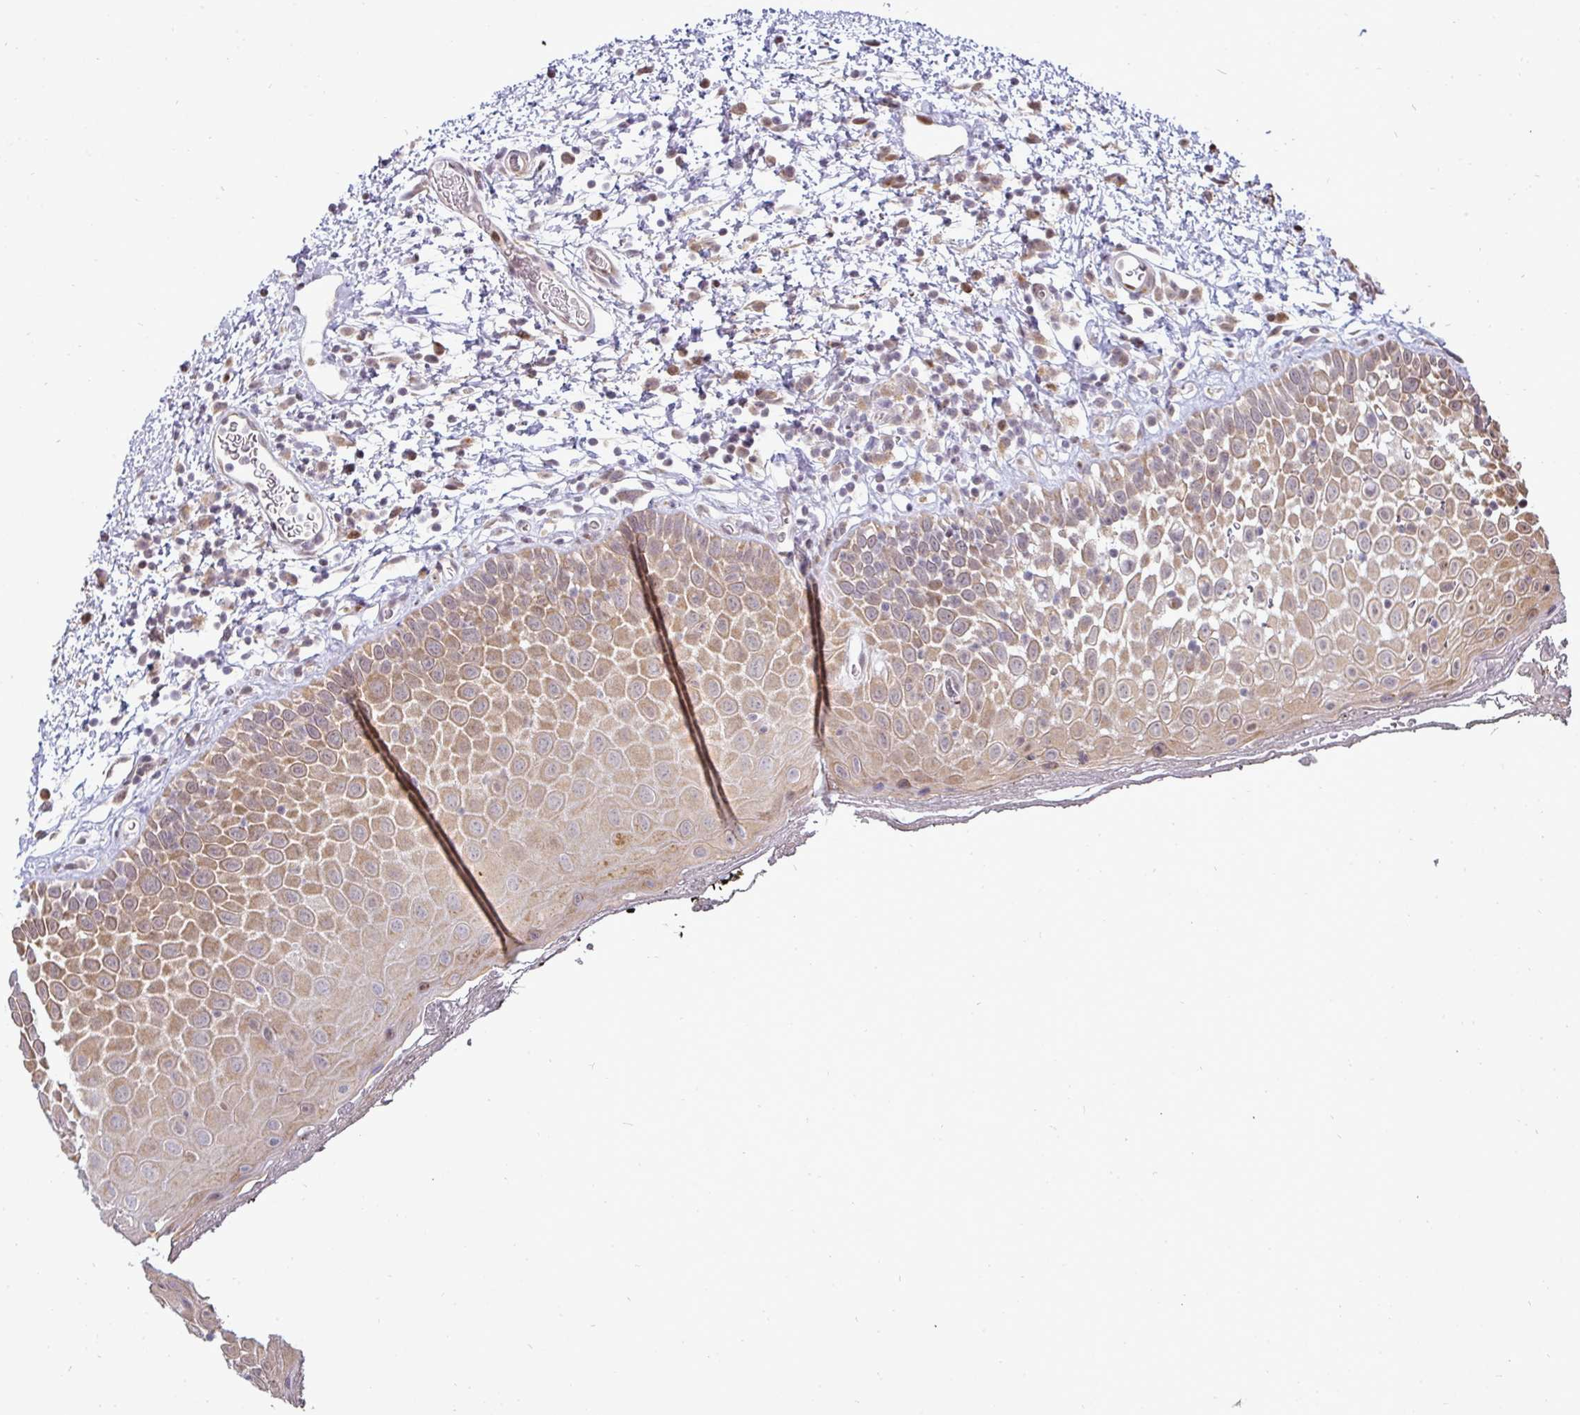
{"staining": {"intensity": "moderate", "quantity": ">75%", "location": "cytoplasmic/membranous"}, "tissue": "oral mucosa", "cell_type": "Squamous epithelial cells", "image_type": "normal", "snomed": [{"axis": "morphology", "description": "Normal tissue, NOS"}, {"axis": "morphology", "description": "Squamous cell carcinoma, NOS"}, {"axis": "topography", "description": "Oral tissue"}, {"axis": "topography", "description": "Tounge, NOS"}, {"axis": "topography", "description": "Head-Neck"}], "caption": "The immunohistochemical stain shows moderate cytoplasmic/membranous positivity in squamous epithelial cells of normal oral mucosa.", "gene": "MAZ", "patient": {"sex": "male", "age": 76}}